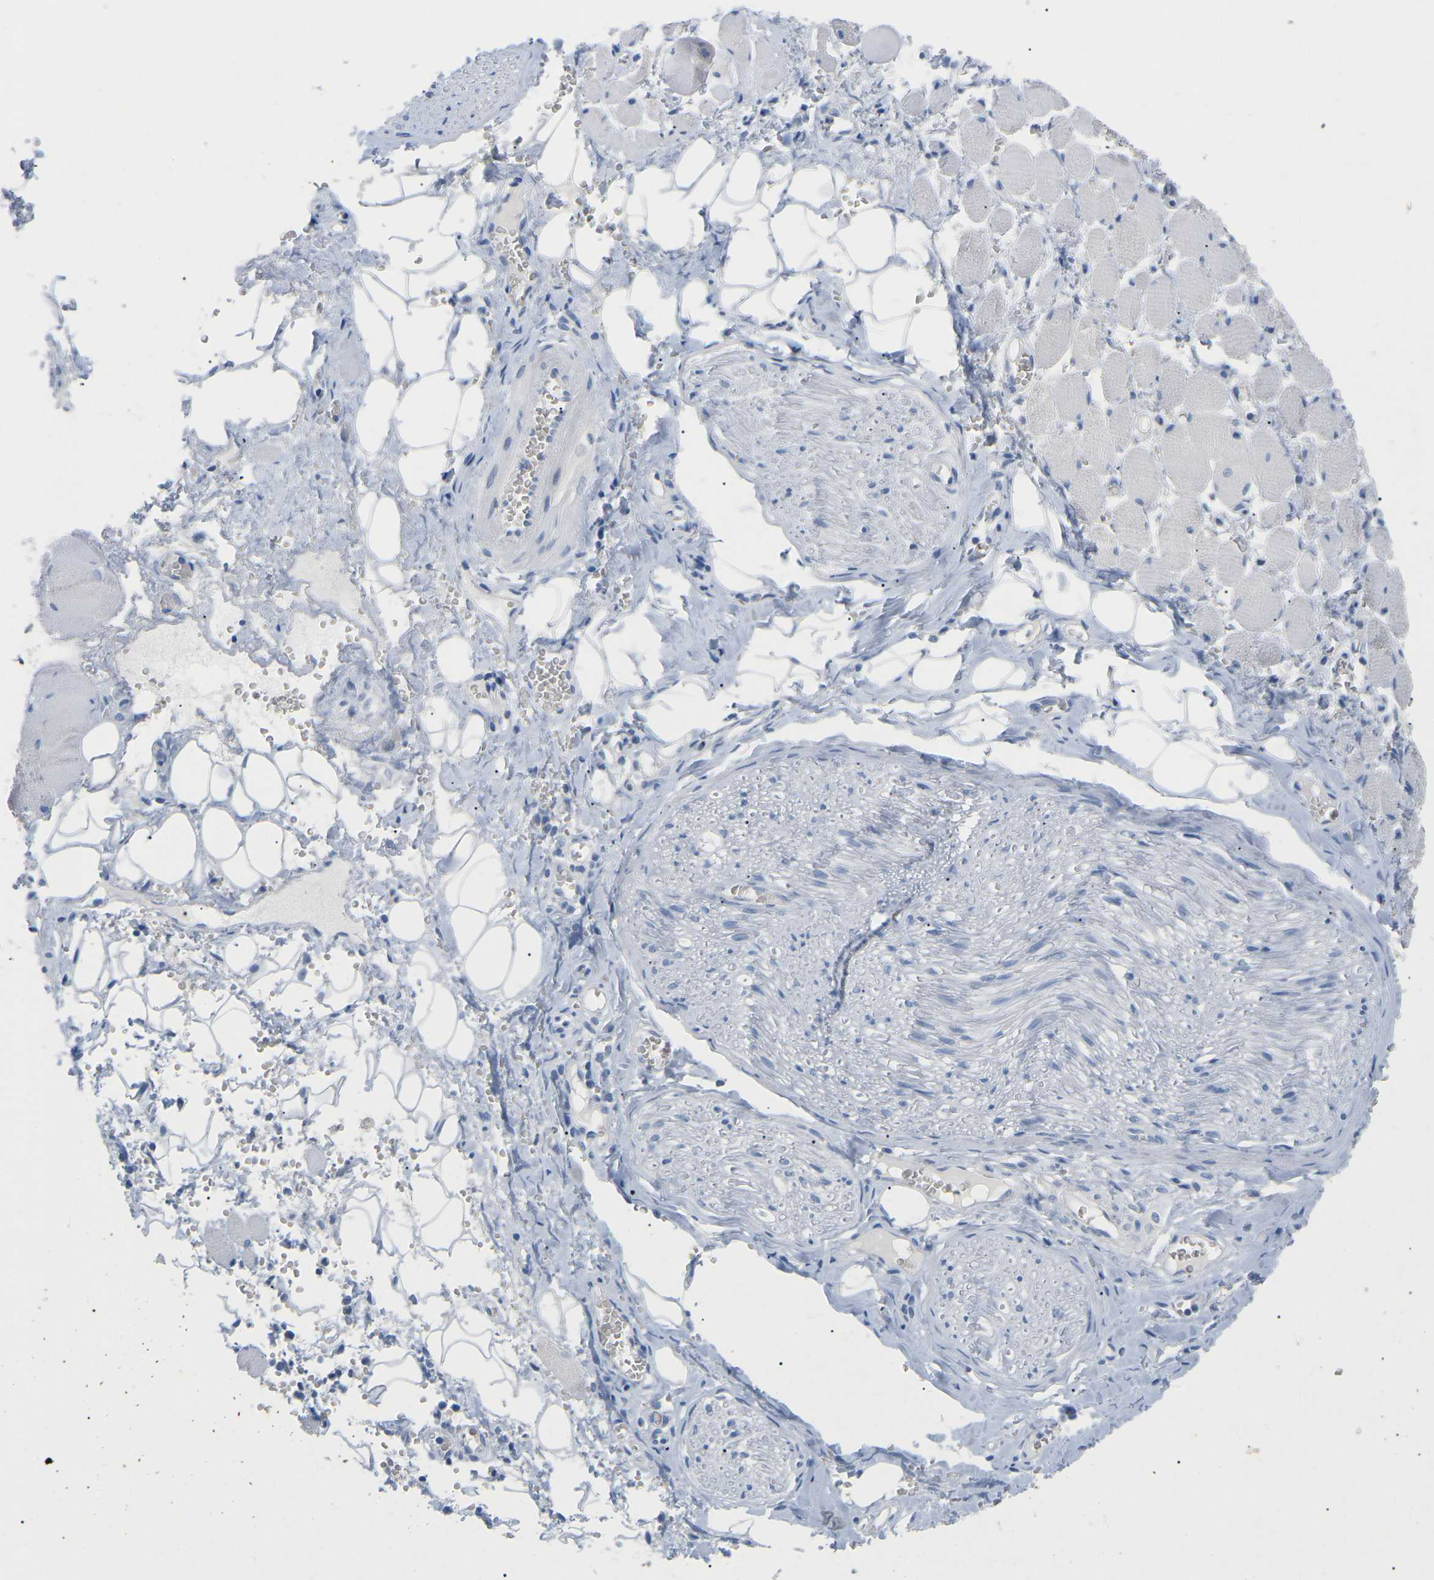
{"staining": {"intensity": "negative", "quantity": "none", "location": "none"}, "tissue": "adipose tissue", "cell_type": "Adipocytes", "image_type": "normal", "snomed": [{"axis": "morphology", "description": "Squamous cell carcinoma, NOS"}, {"axis": "topography", "description": "Oral tissue"}, {"axis": "topography", "description": "Head-Neck"}], "caption": "This is an immunohistochemistry (IHC) histopathology image of normal human adipose tissue. There is no positivity in adipocytes.", "gene": "HBG2", "patient": {"sex": "female", "age": 50}}